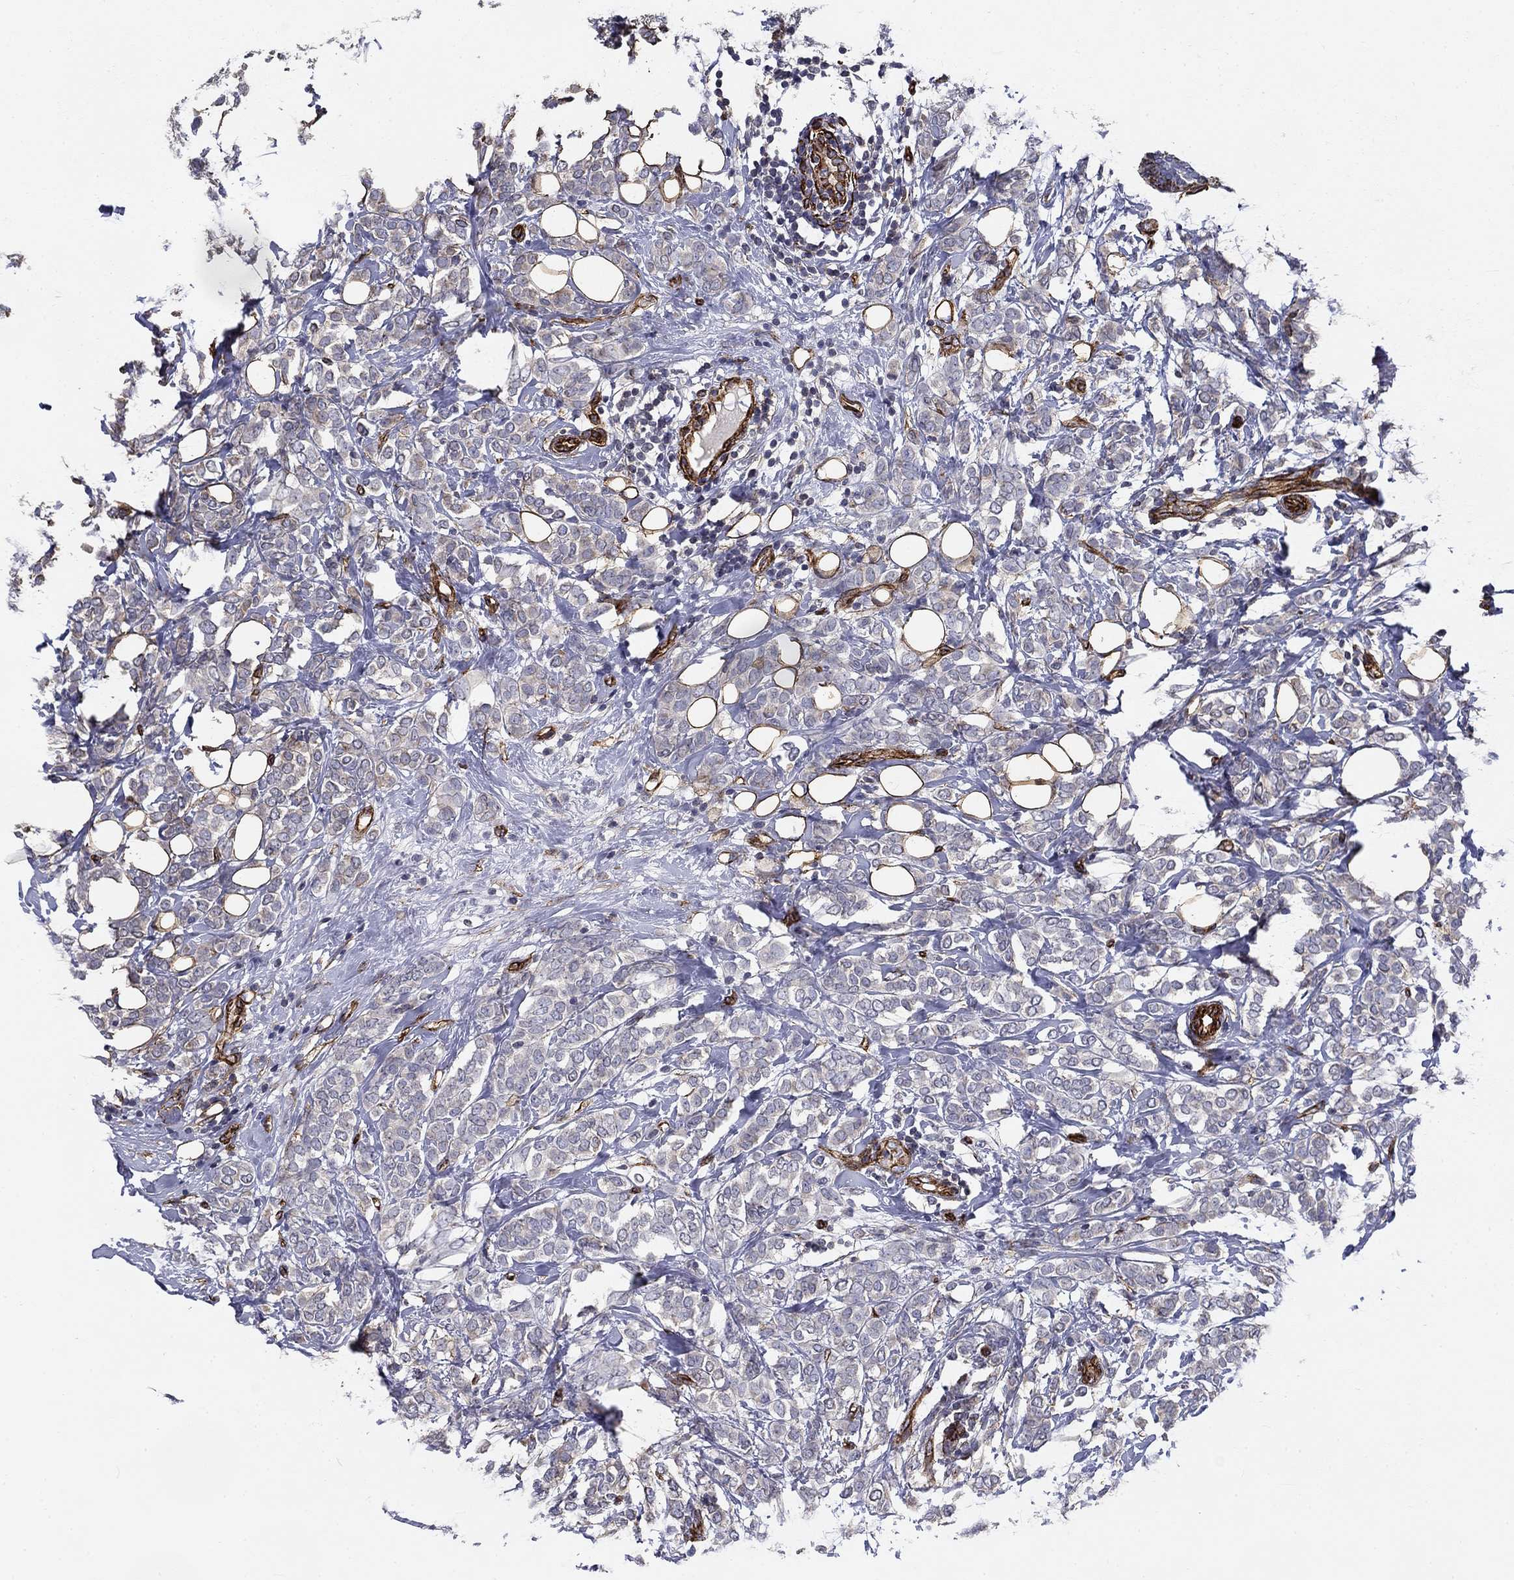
{"staining": {"intensity": "negative", "quantity": "none", "location": "none"}, "tissue": "breast cancer", "cell_type": "Tumor cells", "image_type": "cancer", "snomed": [{"axis": "morphology", "description": "Lobular carcinoma"}, {"axis": "topography", "description": "Breast"}], "caption": "Breast cancer (lobular carcinoma) stained for a protein using immunohistochemistry (IHC) demonstrates no positivity tumor cells.", "gene": "SYNC", "patient": {"sex": "female", "age": 49}}